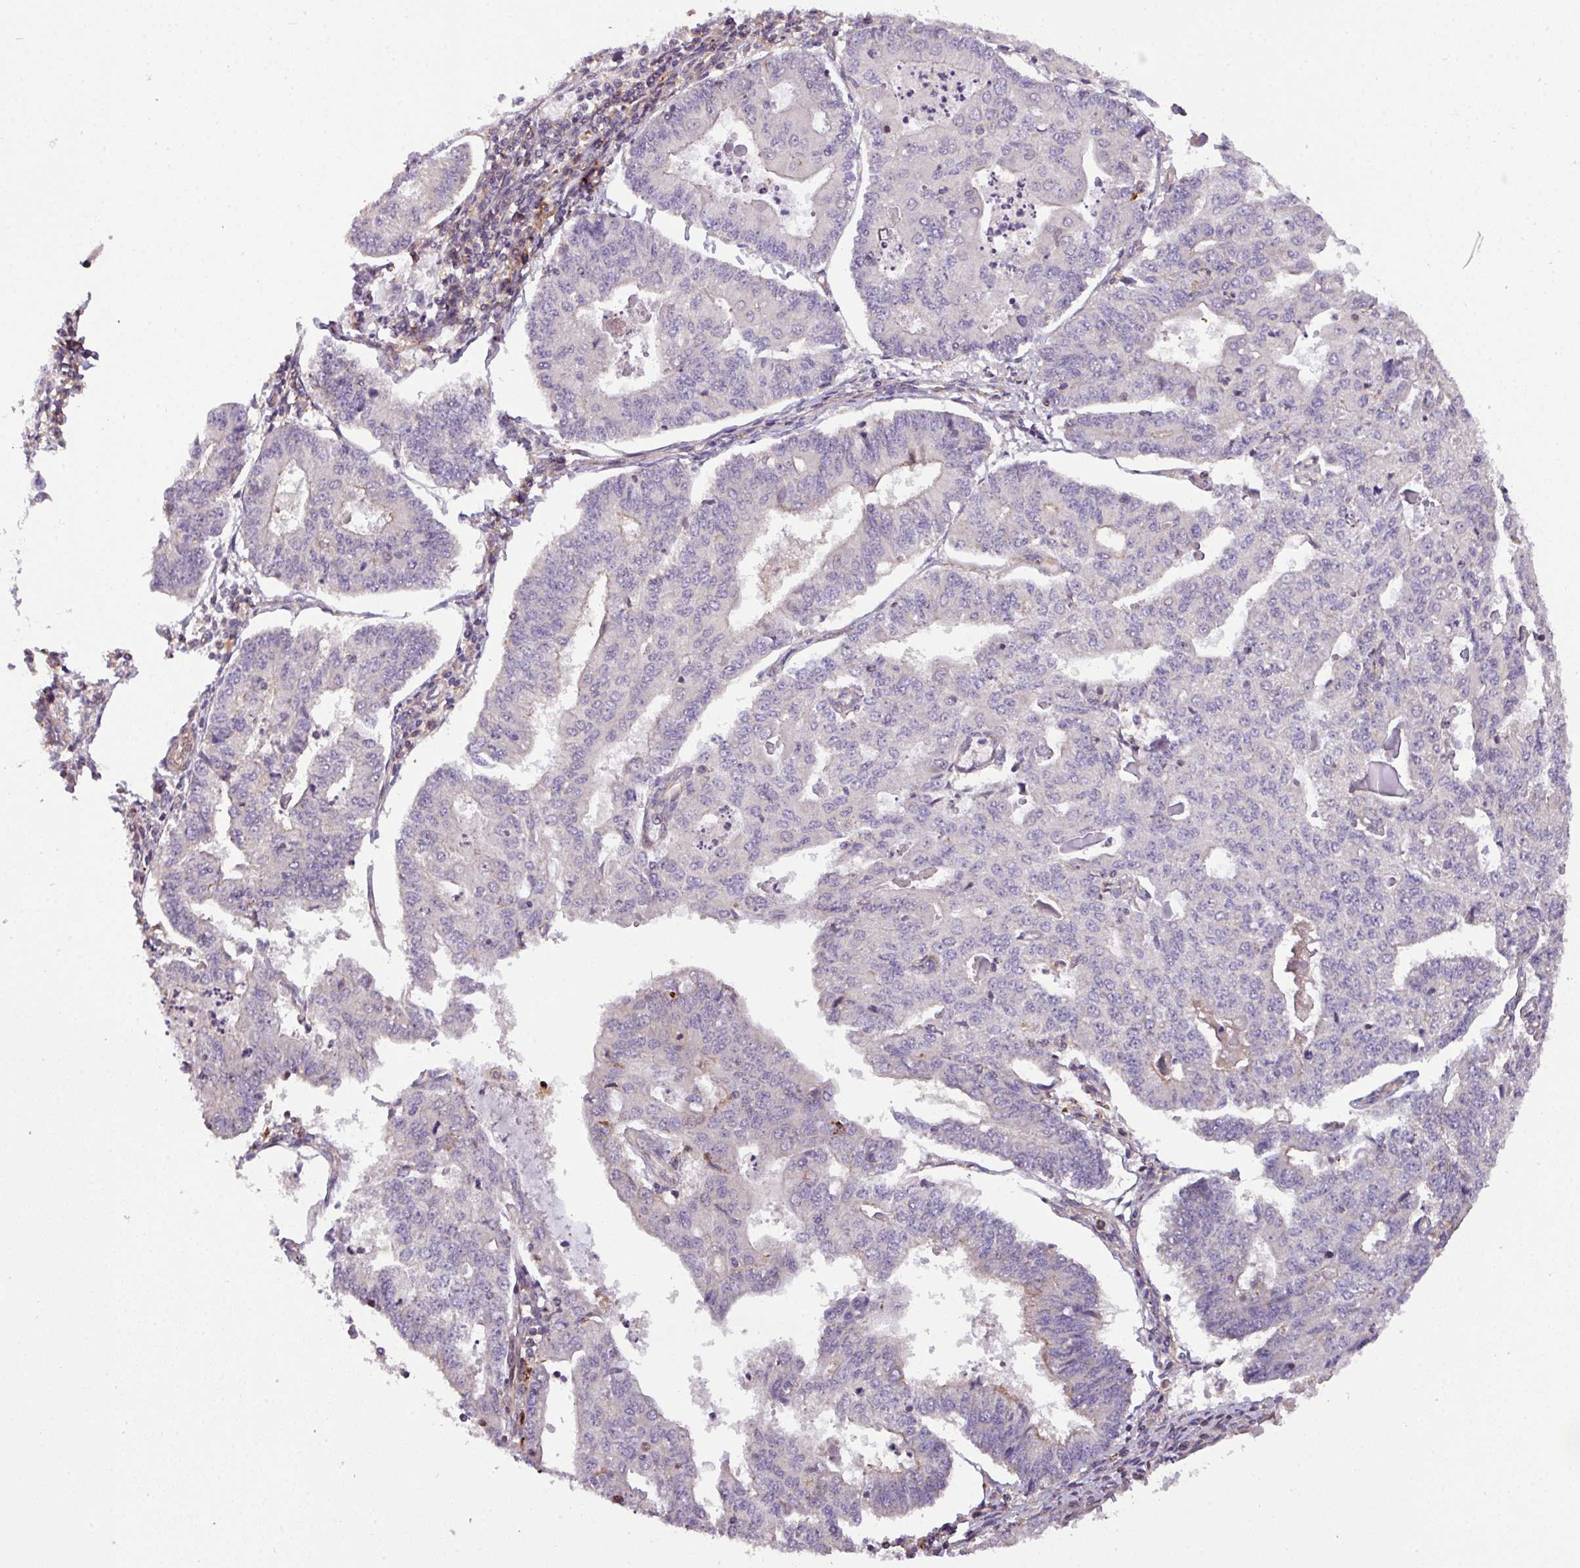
{"staining": {"intensity": "weak", "quantity": "<25%", "location": "cytoplasmic/membranous"}, "tissue": "endometrial cancer", "cell_type": "Tumor cells", "image_type": "cancer", "snomed": [{"axis": "morphology", "description": "Adenocarcinoma, NOS"}, {"axis": "topography", "description": "Endometrium"}], "caption": "Endometrial cancer (adenocarcinoma) stained for a protein using IHC exhibits no positivity tumor cells.", "gene": "CASS4", "patient": {"sex": "female", "age": 56}}